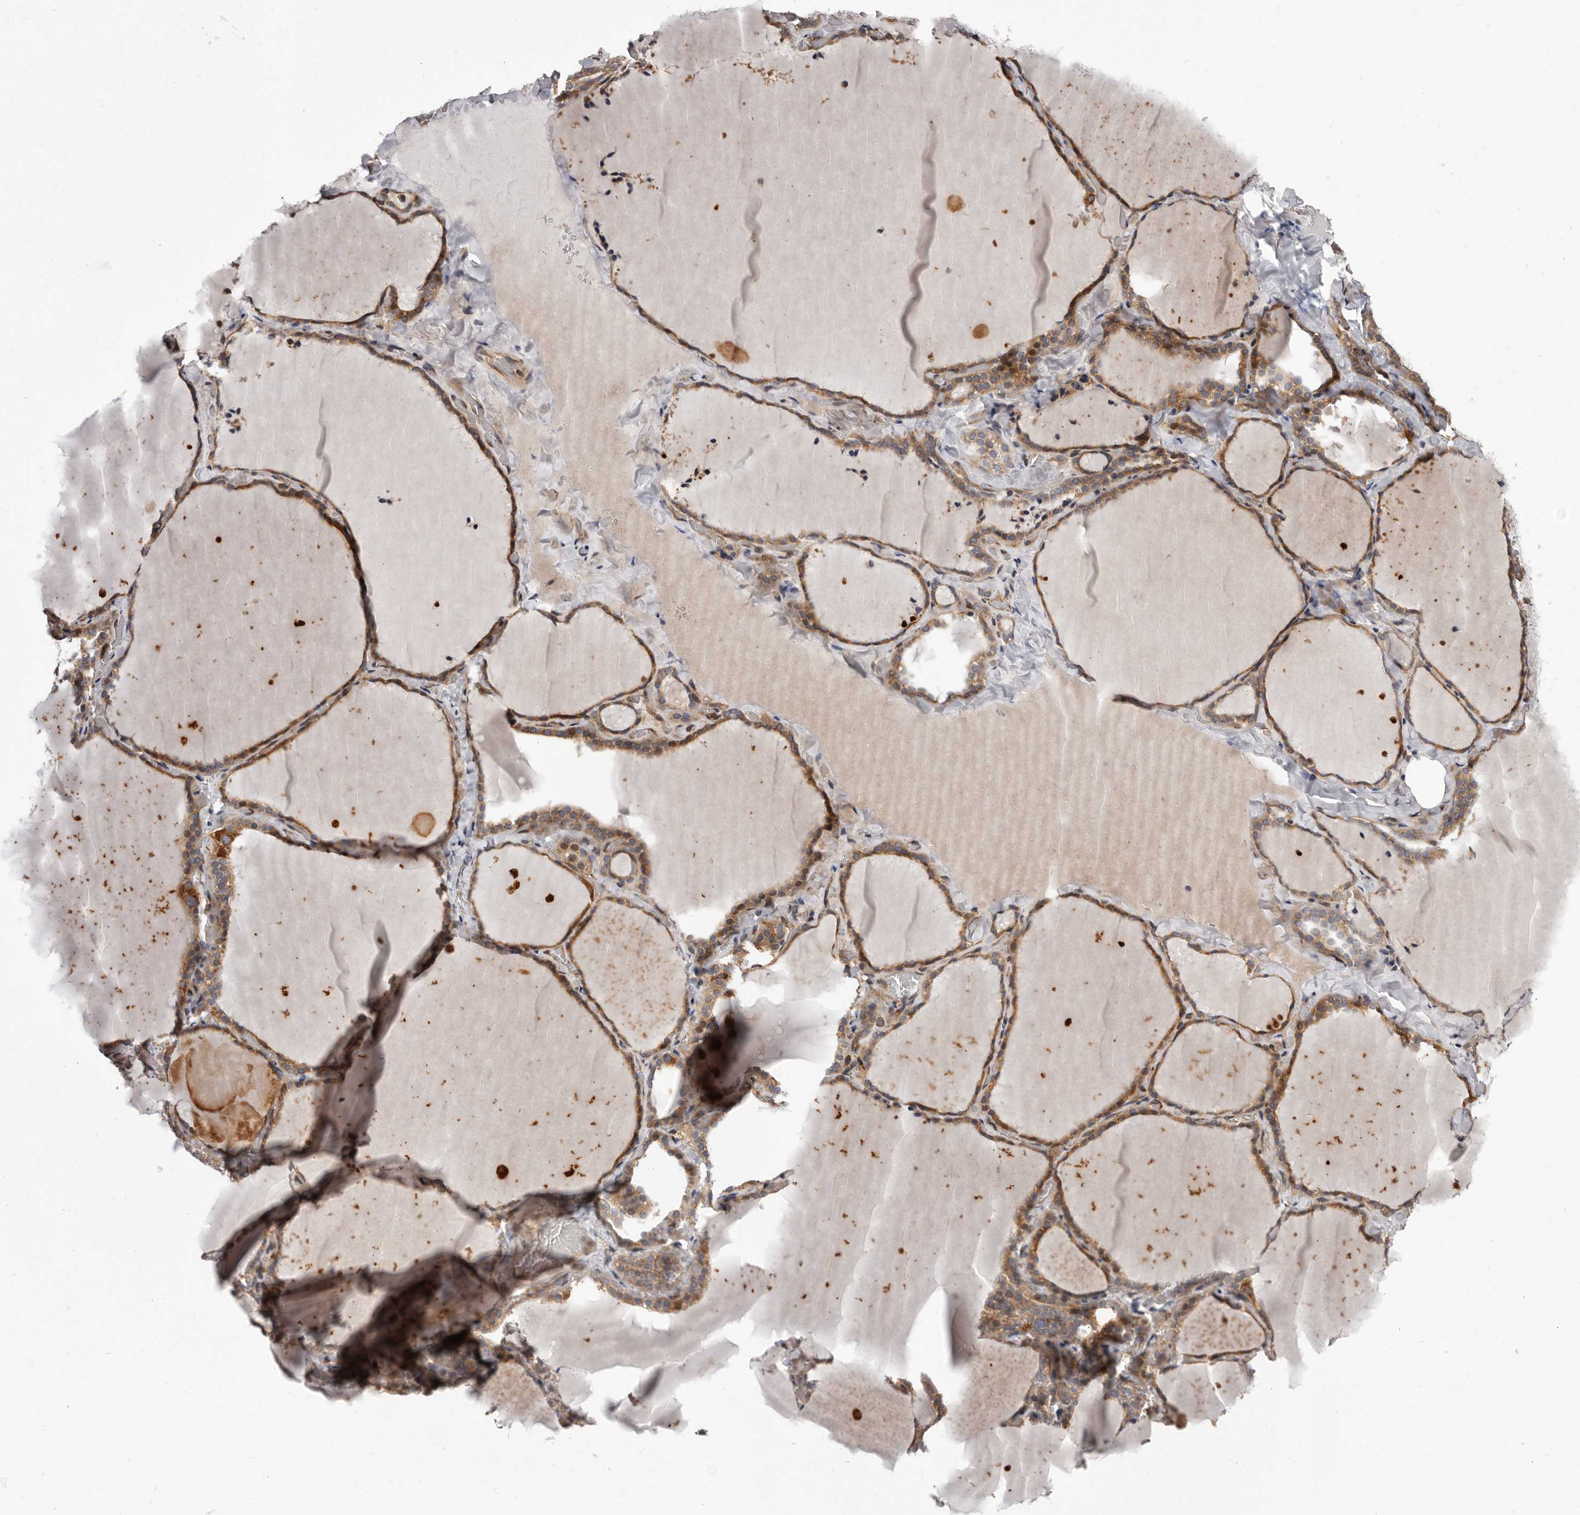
{"staining": {"intensity": "moderate", "quantity": ">75%", "location": "cytoplasmic/membranous"}, "tissue": "thyroid gland", "cell_type": "Glandular cells", "image_type": "normal", "snomed": [{"axis": "morphology", "description": "Normal tissue, NOS"}, {"axis": "topography", "description": "Thyroid gland"}], "caption": "Protein staining of normal thyroid gland shows moderate cytoplasmic/membranous positivity in about >75% of glandular cells.", "gene": "VPS37A", "patient": {"sex": "female", "age": 22}}